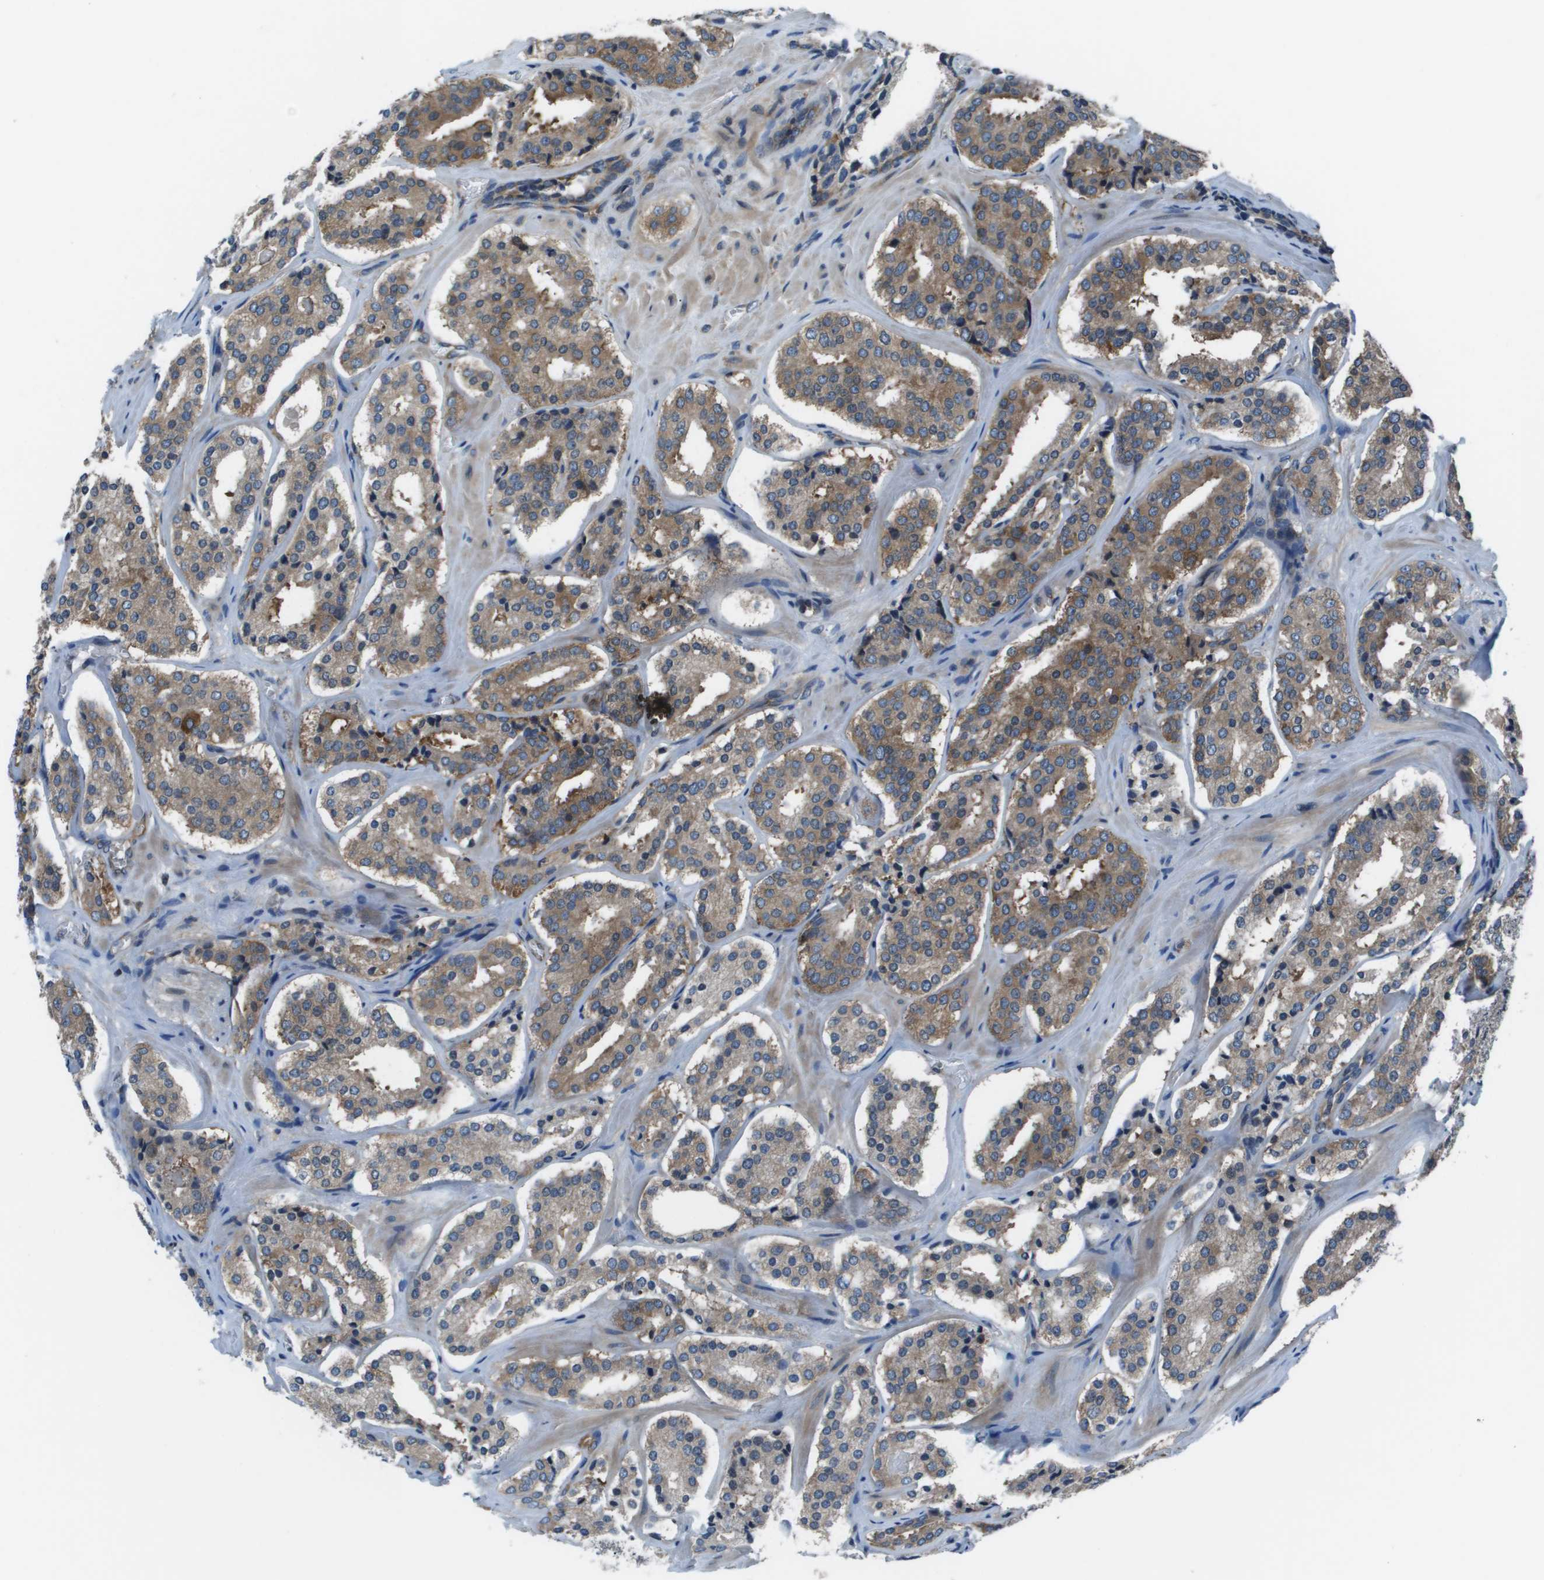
{"staining": {"intensity": "moderate", "quantity": ">75%", "location": "cytoplasmic/membranous"}, "tissue": "prostate cancer", "cell_type": "Tumor cells", "image_type": "cancer", "snomed": [{"axis": "morphology", "description": "Adenocarcinoma, High grade"}, {"axis": "topography", "description": "Prostate"}], "caption": "Human high-grade adenocarcinoma (prostate) stained with a brown dye exhibits moderate cytoplasmic/membranous positive positivity in about >75% of tumor cells.", "gene": "EIF3B", "patient": {"sex": "male", "age": 60}}